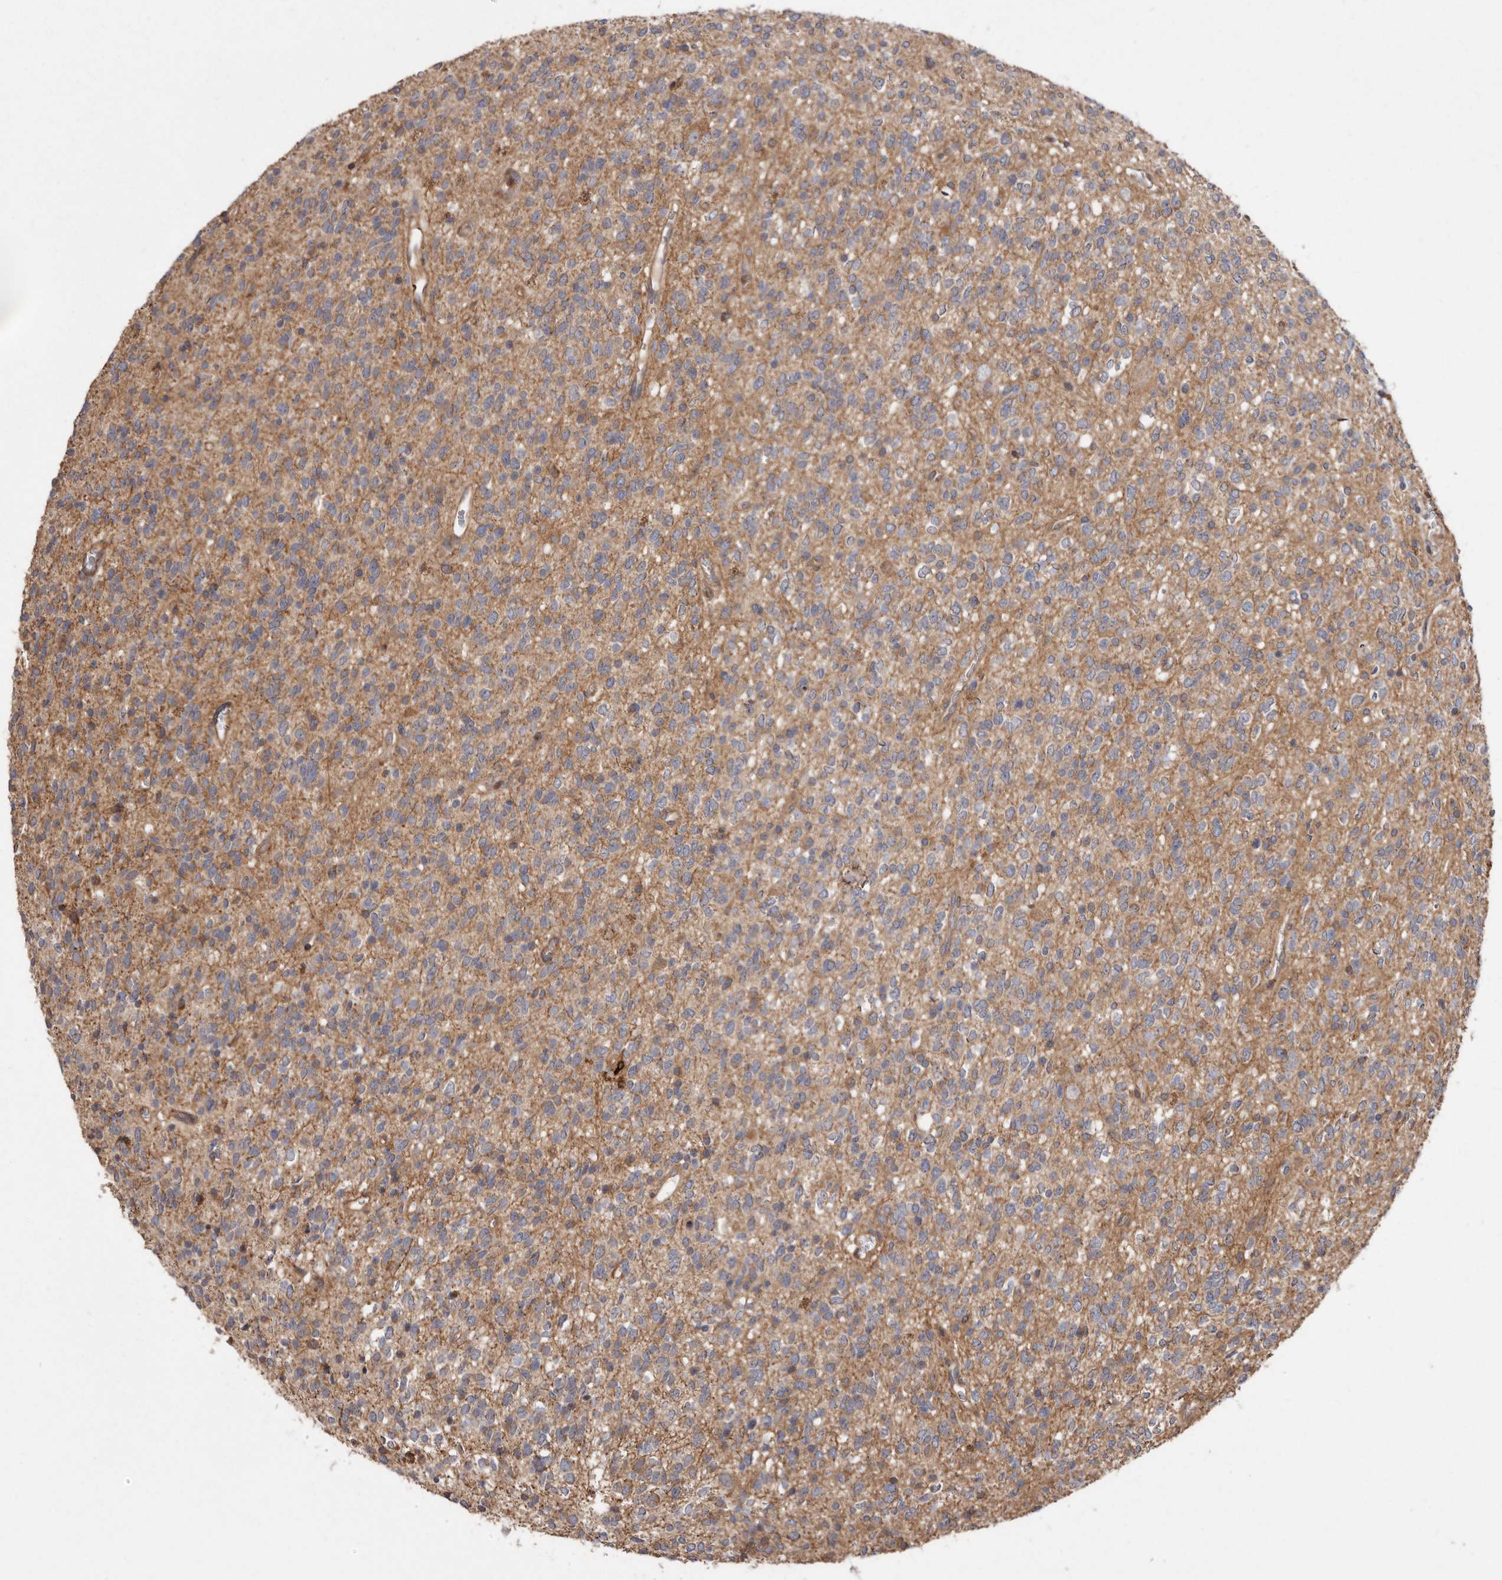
{"staining": {"intensity": "moderate", "quantity": ">75%", "location": "cytoplasmic/membranous"}, "tissue": "glioma", "cell_type": "Tumor cells", "image_type": "cancer", "snomed": [{"axis": "morphology", "description": "Glioma, malignant, High grade"}, {"axis": "topography", "description": "Brain"}], "caption": "A high-resolution micrograph shows IHC staining of malignant high-grade glioma, which exhibits moderate cytoplasmic/membranous staining in about >75% of tumor cells.", "gene": "FLAD1", "patient": {"sex": "male", "age": 34}}